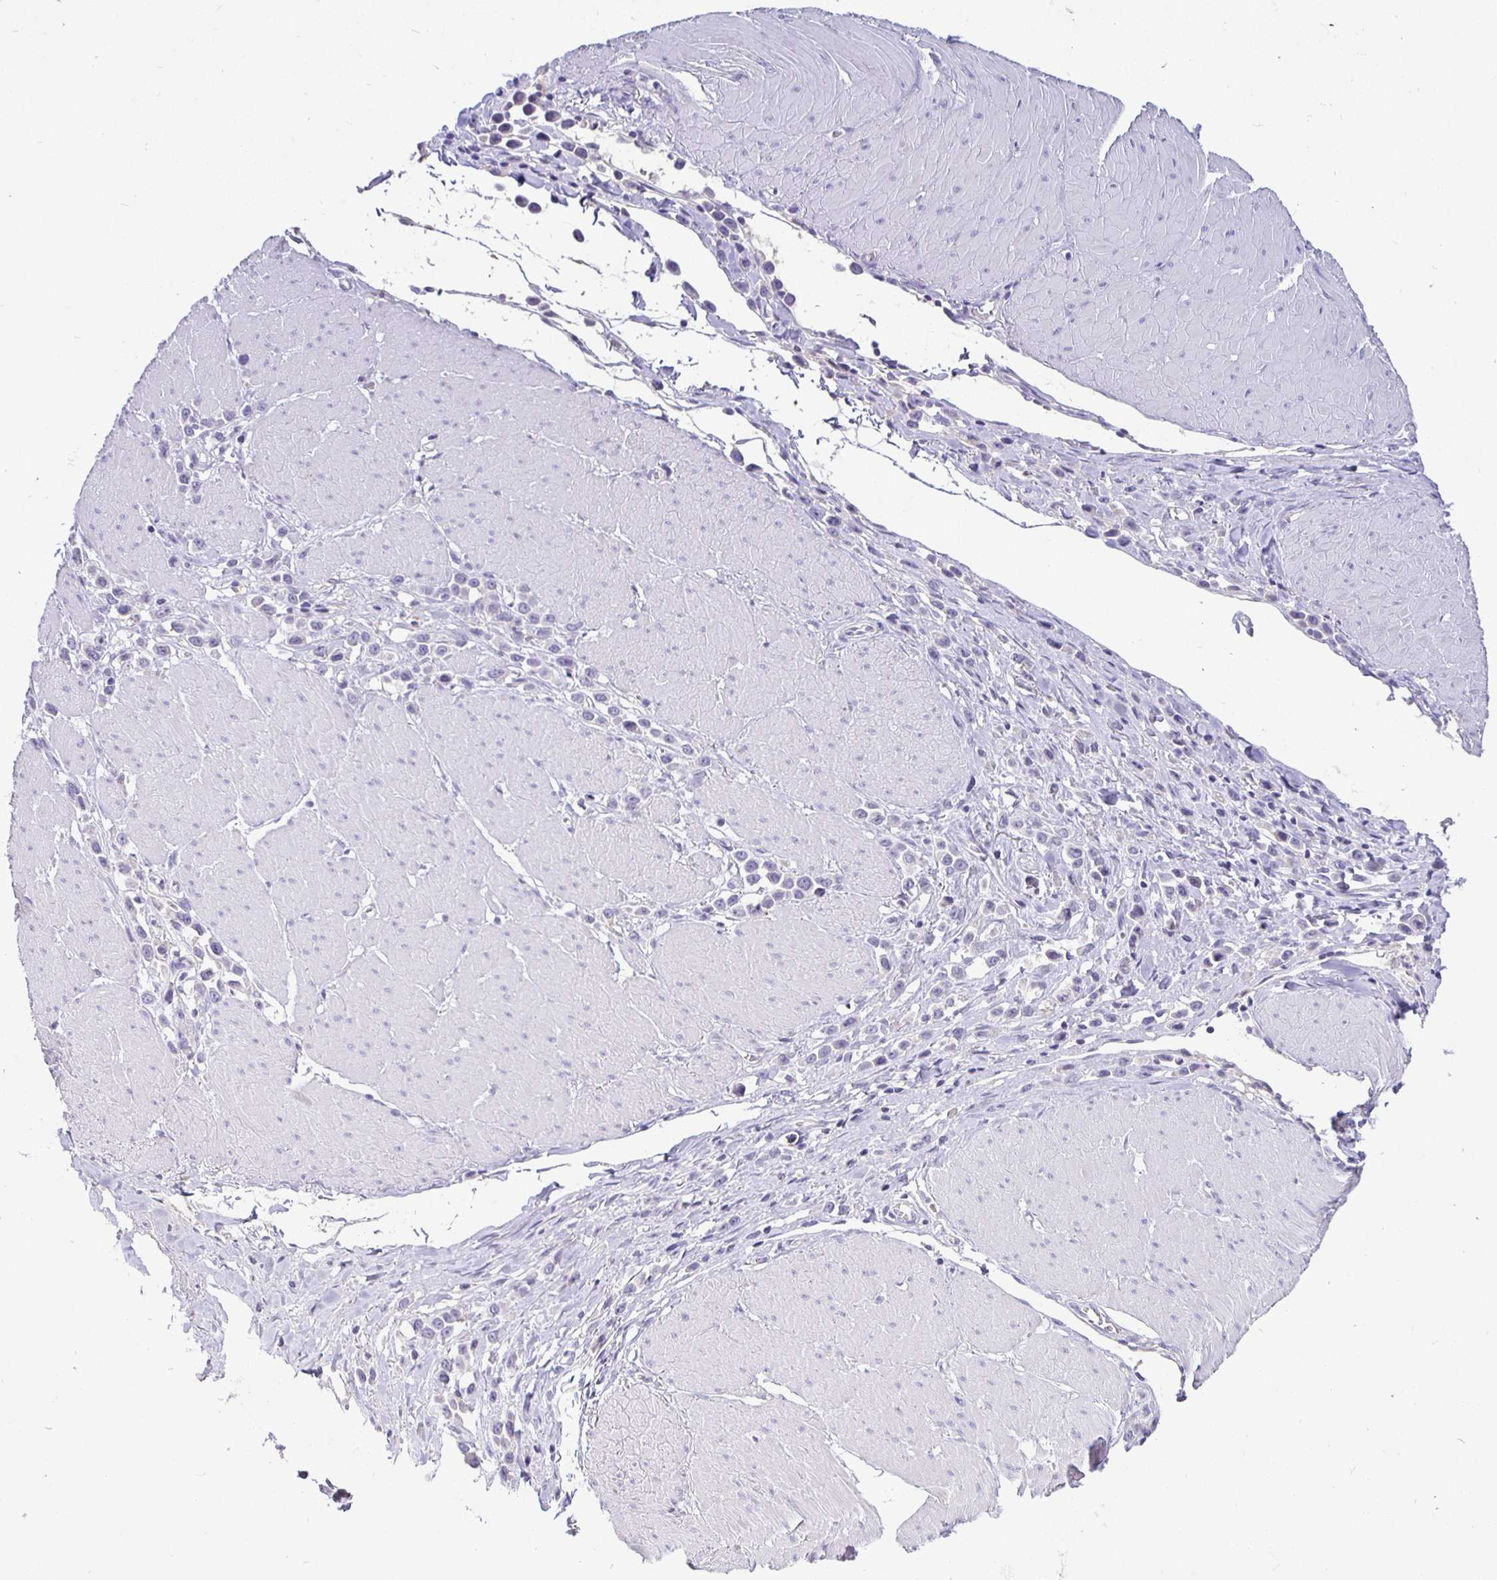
{"staining": {"intensity": "negative", "quantity": "none", "location": "none"}, "tissue": "stomach cancer", "cell_type": "Tumor cells", "image_type": "cancer", "snomed": [{"axis": "morphology", "description": "Adenocarcinoma, NOS"}, {"axis": "topography", "description": "Stomach"}], "caption": "A micrograph of human adenocarcinoma (stomach) is negative for staining in tumor cells.", "gene": "SIRPA", "patient": {"sex": "male", "age": 47}}